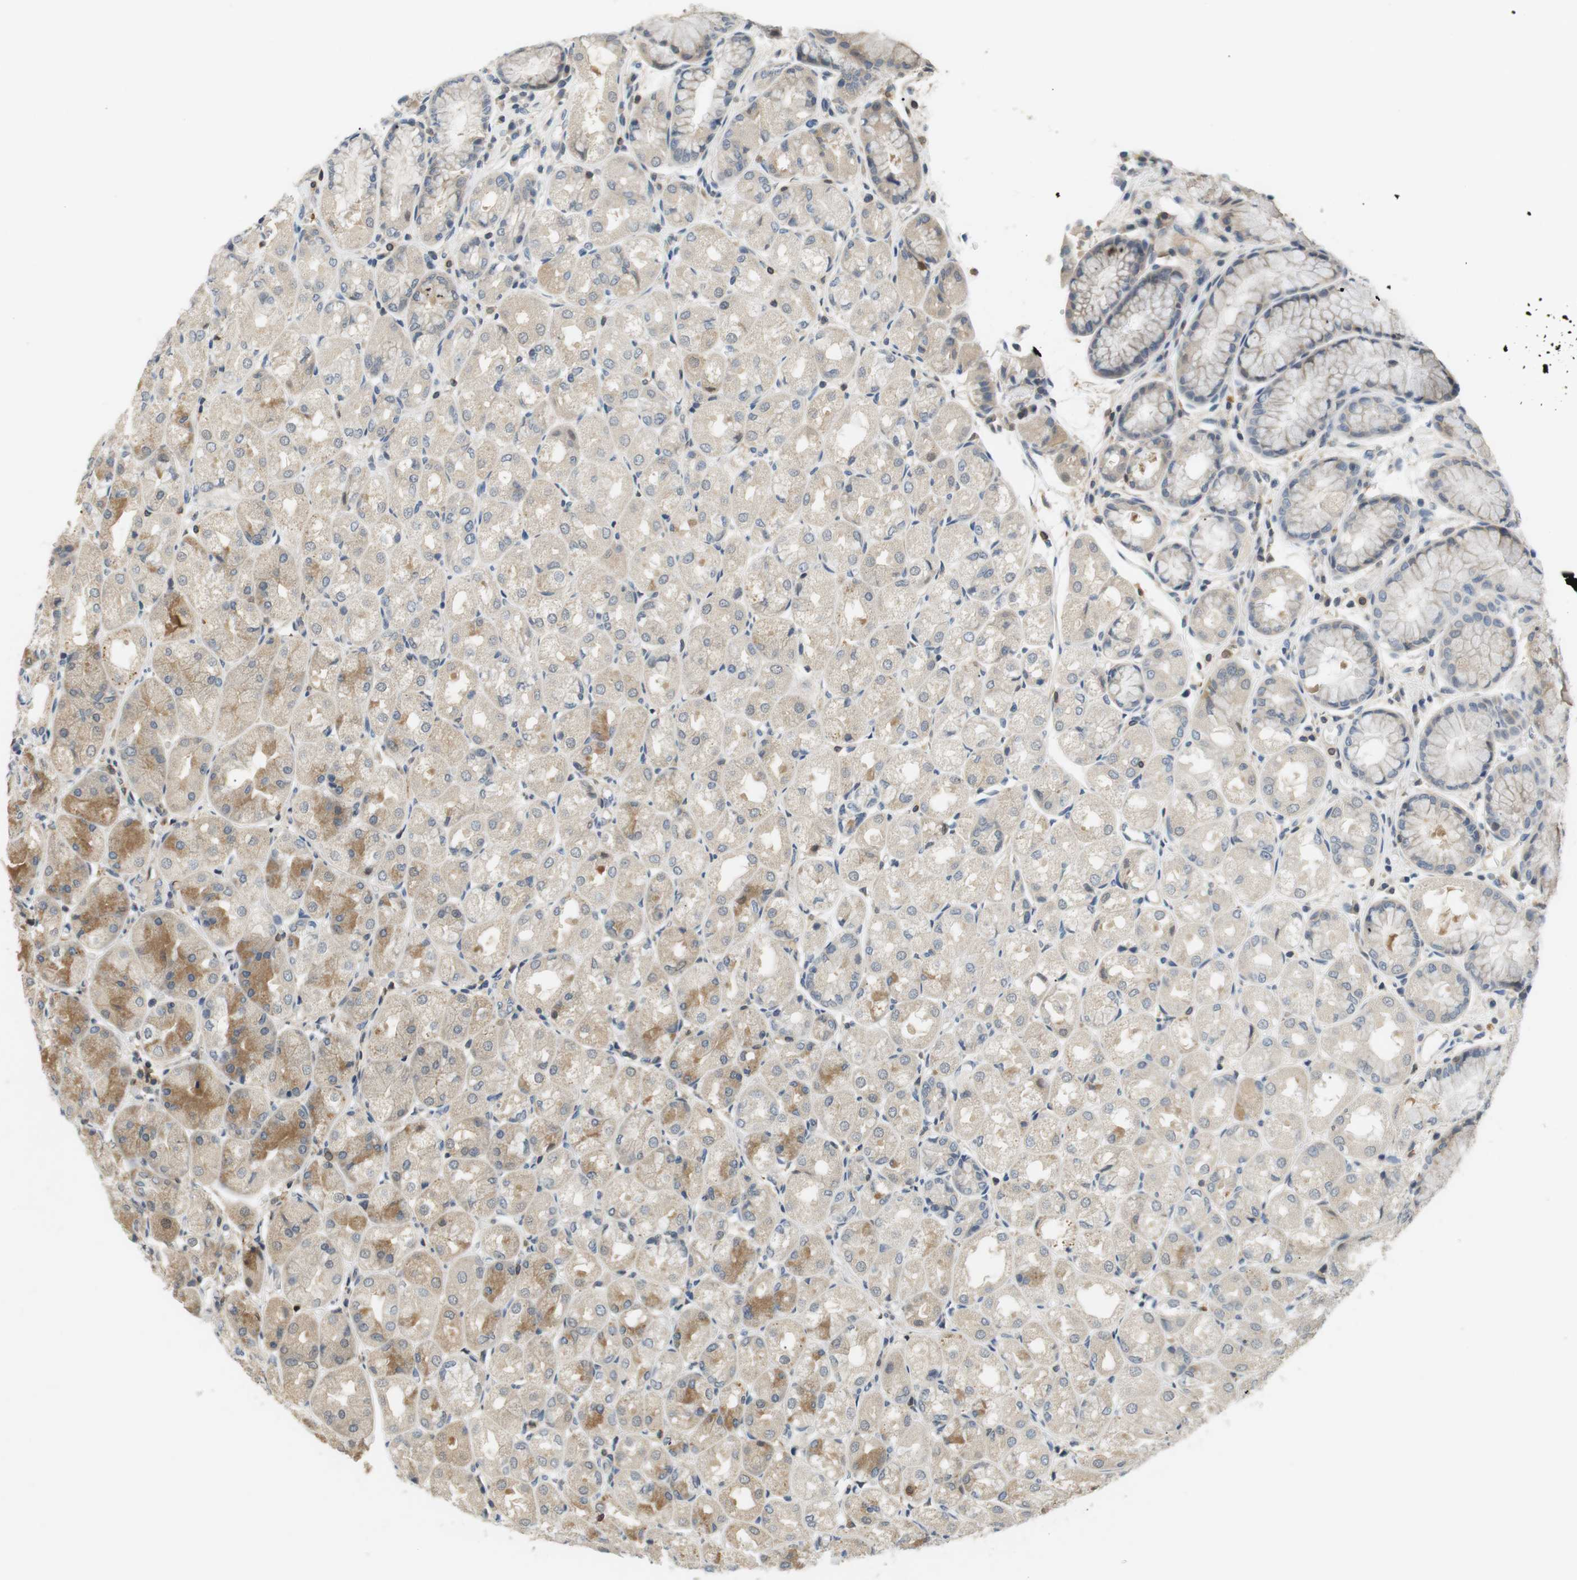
{"staining": {"intensity": "moderate", "quantity": "<25%", "location": "cytoplasmic/membranous"}, "tissue": "stomach", "cell_type": "Glandular cells", "image_type": "normal", "snomed": [{"axis": "morphology", "description": "Normal tissue, NOS"}, {"axis": "topography", "description": "Stomach, upper"}], "caption": "Protein staining of benign stomach reveals moderate cytoplasmic/membranous expression in approximately <25% of glandular cells. (brown staining indicates protein expression, while blue staining denotes nuclei).", "gene": "P2RY1", "patient": {"sex": "male", "age": 72}}